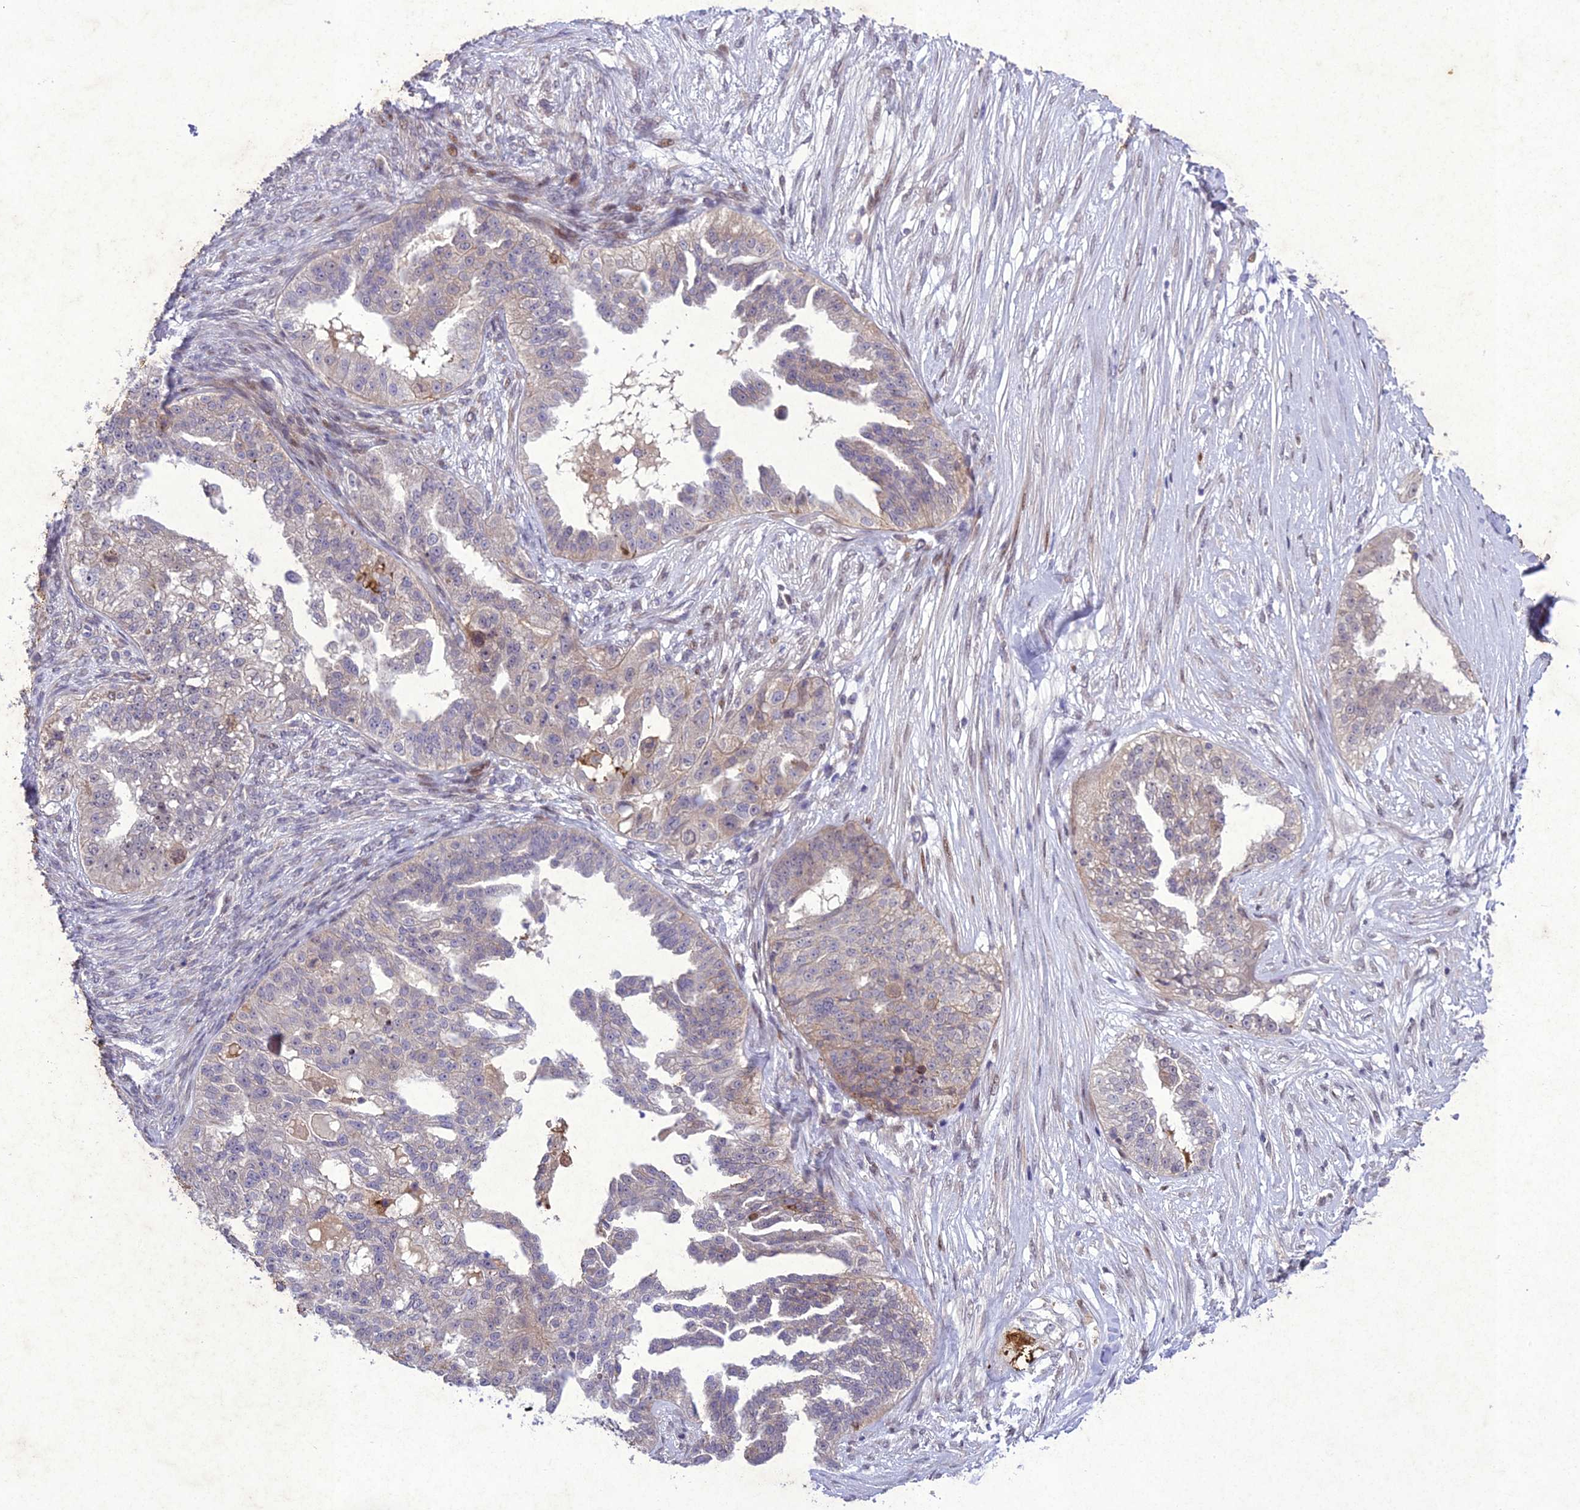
{"staining": {"intensity": "weak", "quantity": "25%-75%", "location": "cytoplasmic/membranous"}, "tissue": "ovarian cancer", "cell_type": "Tumor cells", "image_type": "cancer", "snomed": [{"axis": "morphology", "description": "Cystadenocarcinoma, serous, NOS"}, {"axis": "topography", "description": "Ovary"}], "caption": "The image demonstrates a brown stain indicating the presence of a protein in the cytoplasmic/membranous of tumor cells in ovarian serous cystadenocarcinoma.", "gene": "ANKRD52", "patient": {"sex": "female", "age": 58}}